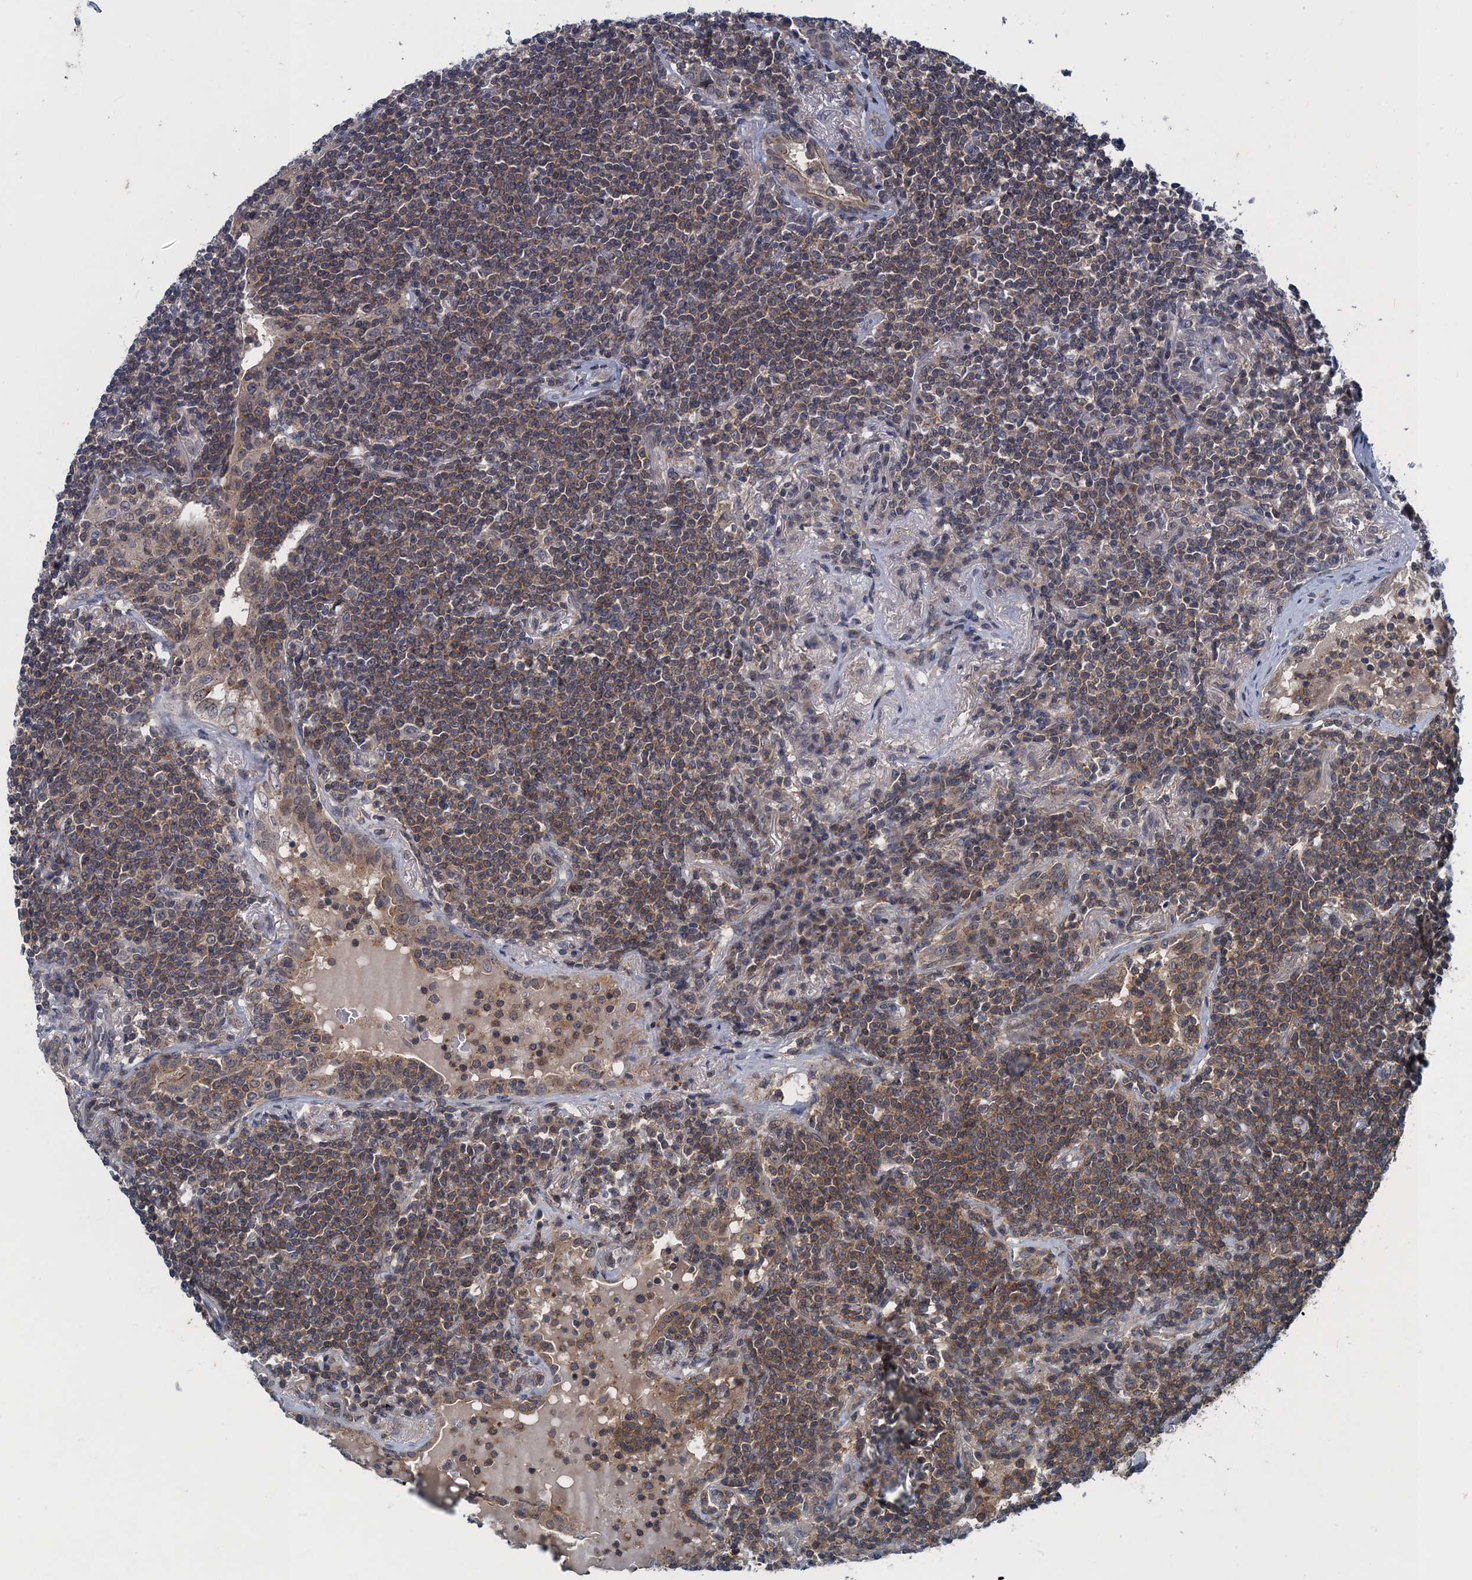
{"staining": {"intensity": "moderate", "quantity": ">75%", "location": "cytoplasmic/membranous"}, "tissue": "lymphoma", "cell_type": "Tumor cells", "image_type": "cancer", "snomed": [{"axis": "morphology", "description": "Malignant lymphoma, non-Hodgkin's type, Low grade"}, {"axis": "topography", "description": "Lung"}], "caption": "Tumor cells demonstrate moderate cytoplasmic/membranous positivity in approximately >75% of cells in lymphoma. The staining was performed using DAB (3,3'-diaminobenzidine), with brown indicating positive protein expression. Nuclei are stained blue with hematoxylin.", "gene": "RNF165", "patient": {"sex": "female", "age": 71}}